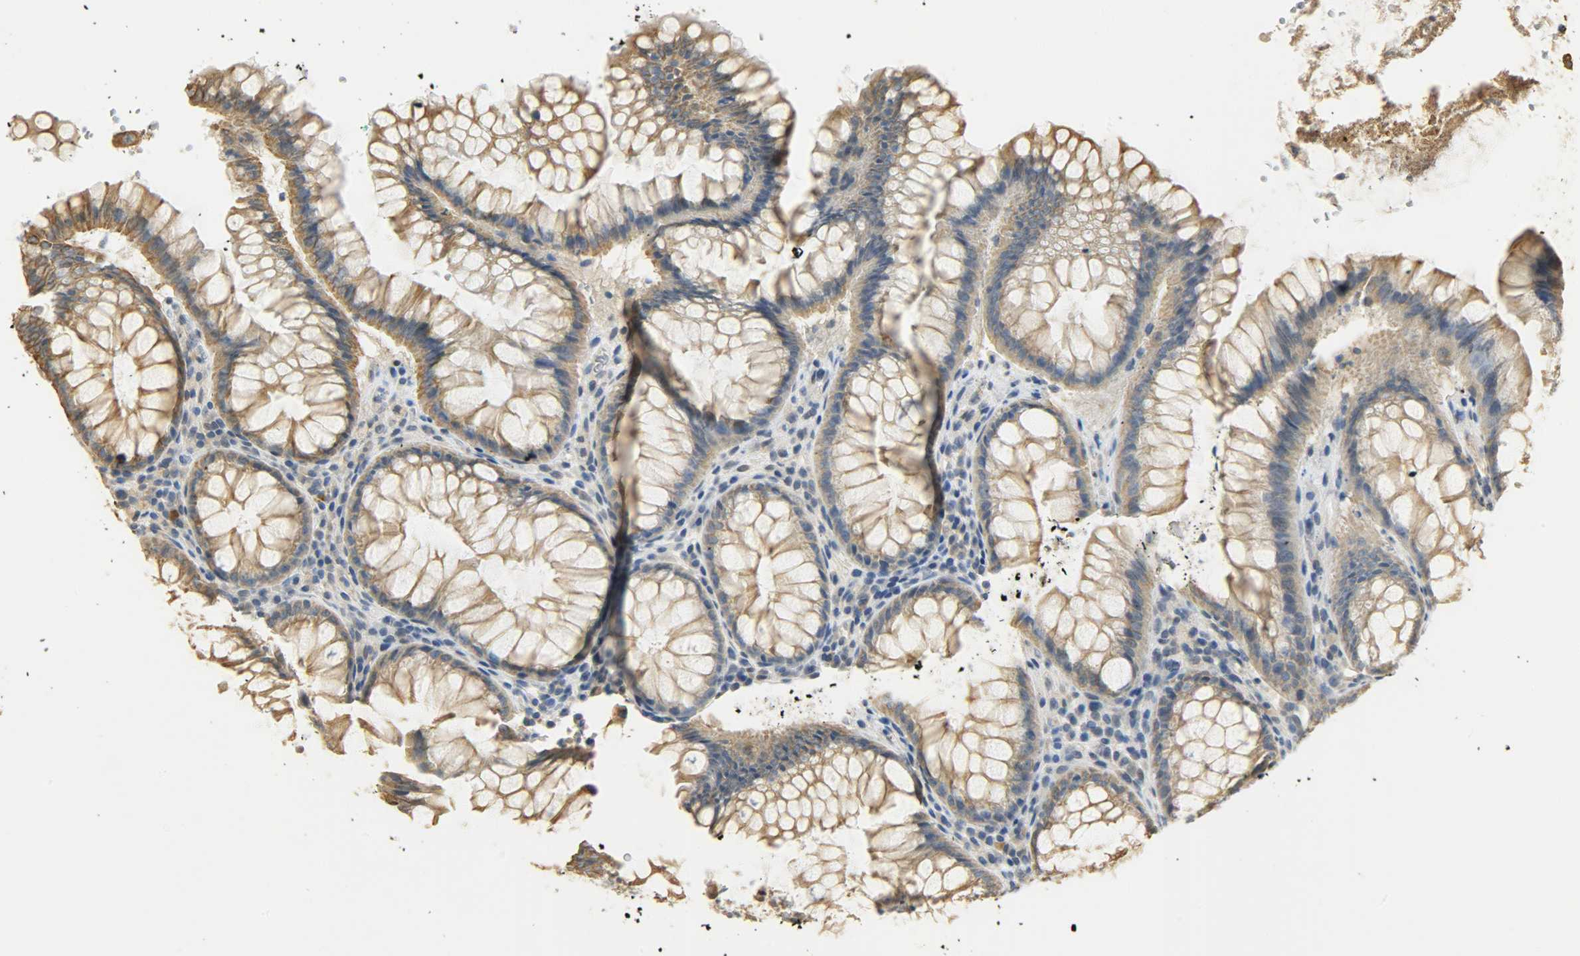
{"staining": {"intensity": "negative", "quantity": "none", "location": "none"}, "tissue": "colon", "cell_type": "Endothelial cells", "image_type": "normal", "snomed": [{"axis": "morphology", "description": "Normal tissue, NOS"}, {"axis": "topography", "description": "Colon"}], "caption": "Immunohistochemistry (IHC) of unremarkable colon demonstrates no staining in endothelial cells. (DAB (3,3'-diaminobenzidine) IHC, high magnification).", "gene": "USP13", "patient": {"sex": "female", "age": 46}}